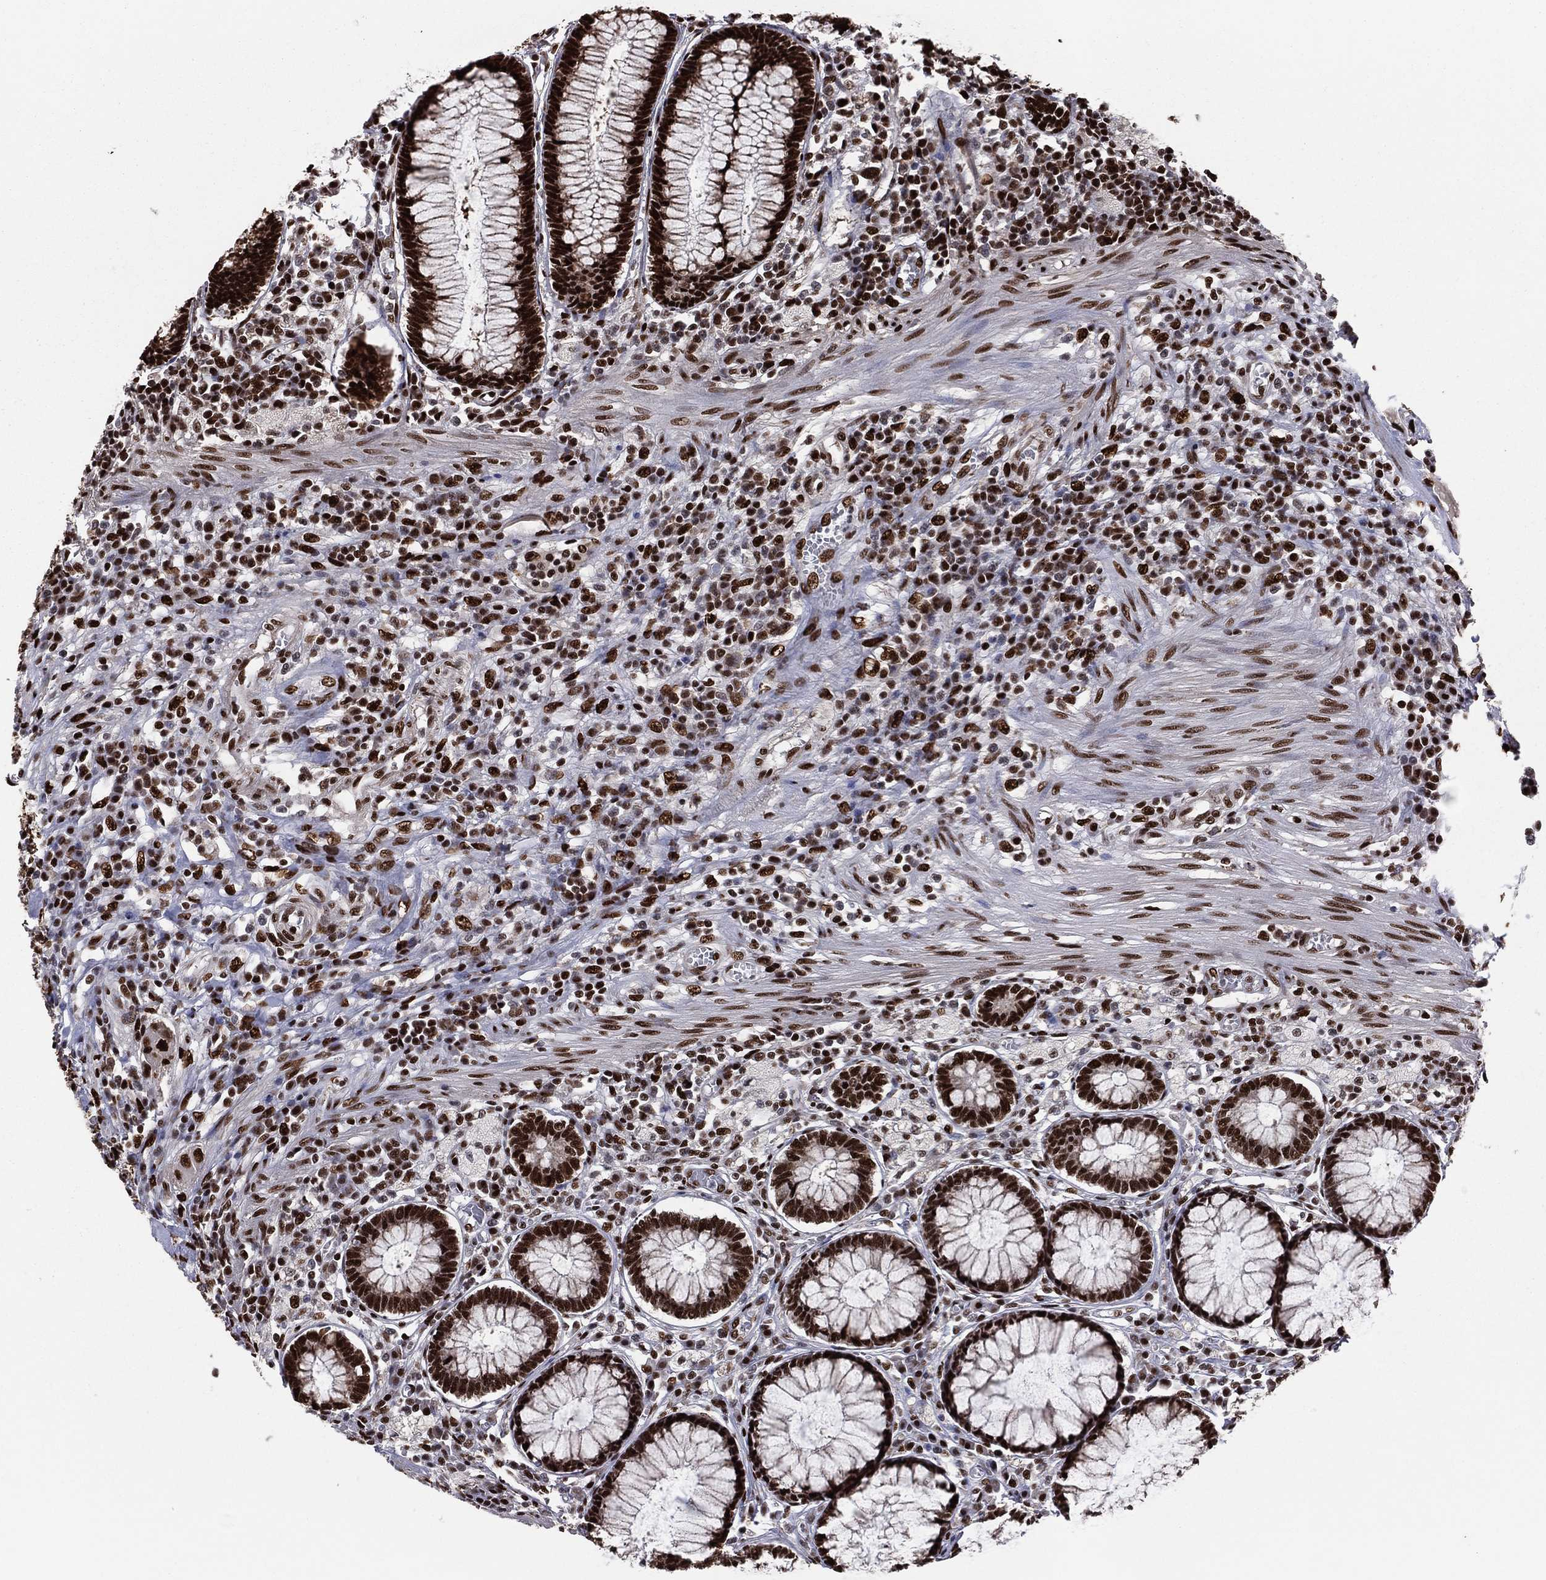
{"staining": {"intensity": "strong", "quantity": ">75%", "location": "nuclear"}, "tissue": "colon", "cell_type": "Endothelial cells", "image_type": "normal", "snomed": [{"axis": "morphology", "description": "Normal tissue, NOS"}, {"axis": "topography", "description": "Colon"}], "caption": "Immunohistochemical staining of unremarkable colon demonstrates strong nuclear protein expression in about >75% of endothelial cells. The protein is stained brown, and the nuclei are stained in blue (DAB IHC with brightfield microscopy, high magnification).", "gene": "TP53BP1", "patient": {"sex": "male", "age": 65}}